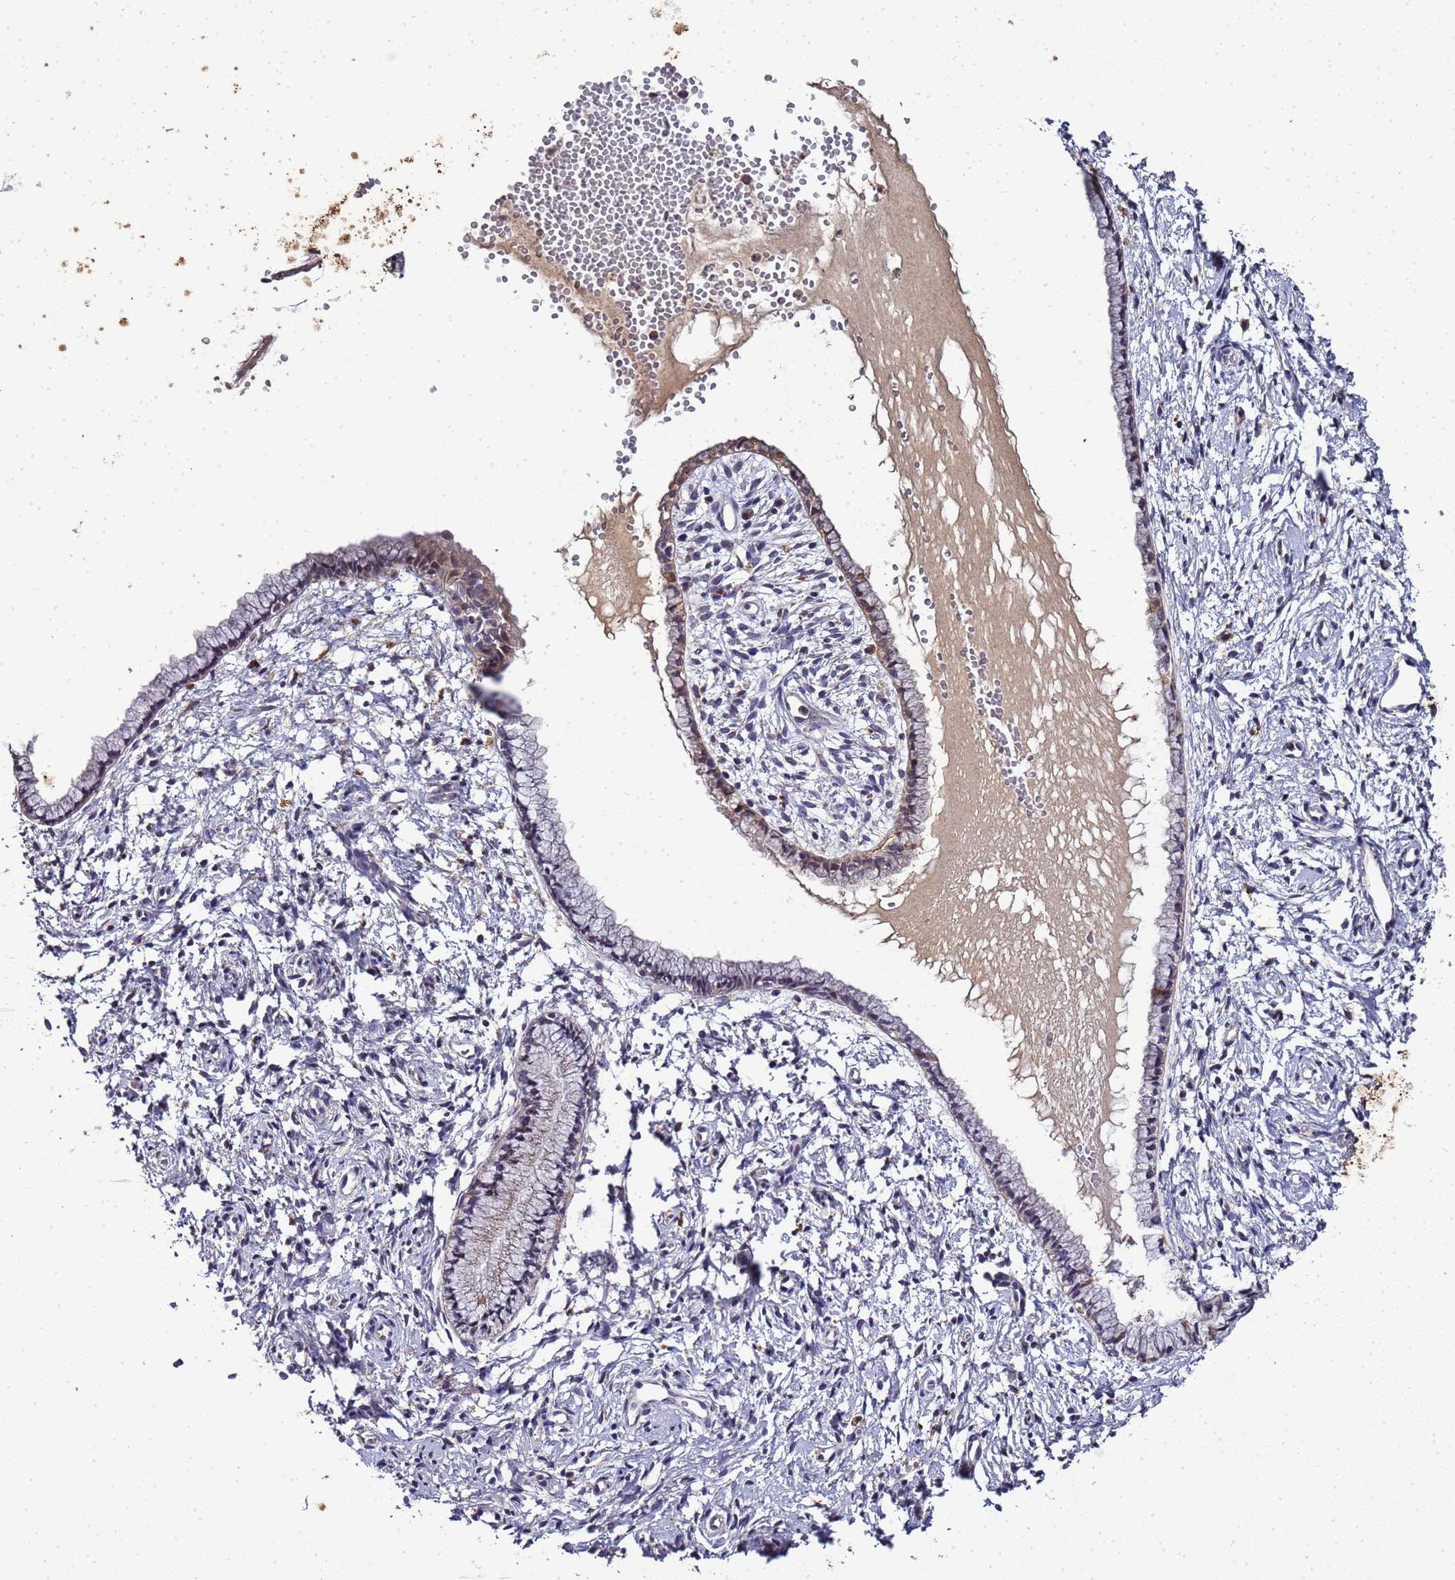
{"staining": {"intensity": "weak", "quantity": "<25%", "location": "nuclear"}, "tissue": "cervix", "cell_type": "Glandular cells", "image_type": "normal", "snomed": [{"axis": "morphology", "description": "Normal tissue, NOS"}, {"axis": "topography", "description": "Cervix"}], "caption": "Immunohistochemistry (IHC) micrograph of unremarkable human cervix stained for a protein (brown), which exhibits no staining in glandular cells. (DAB (3,3'-diaminobenzidine) immunohistochemistry visualized using brightfield microscopy, high magnification).", "gene": "LGI4", "patient": {"sex": "female", "age": 57}}